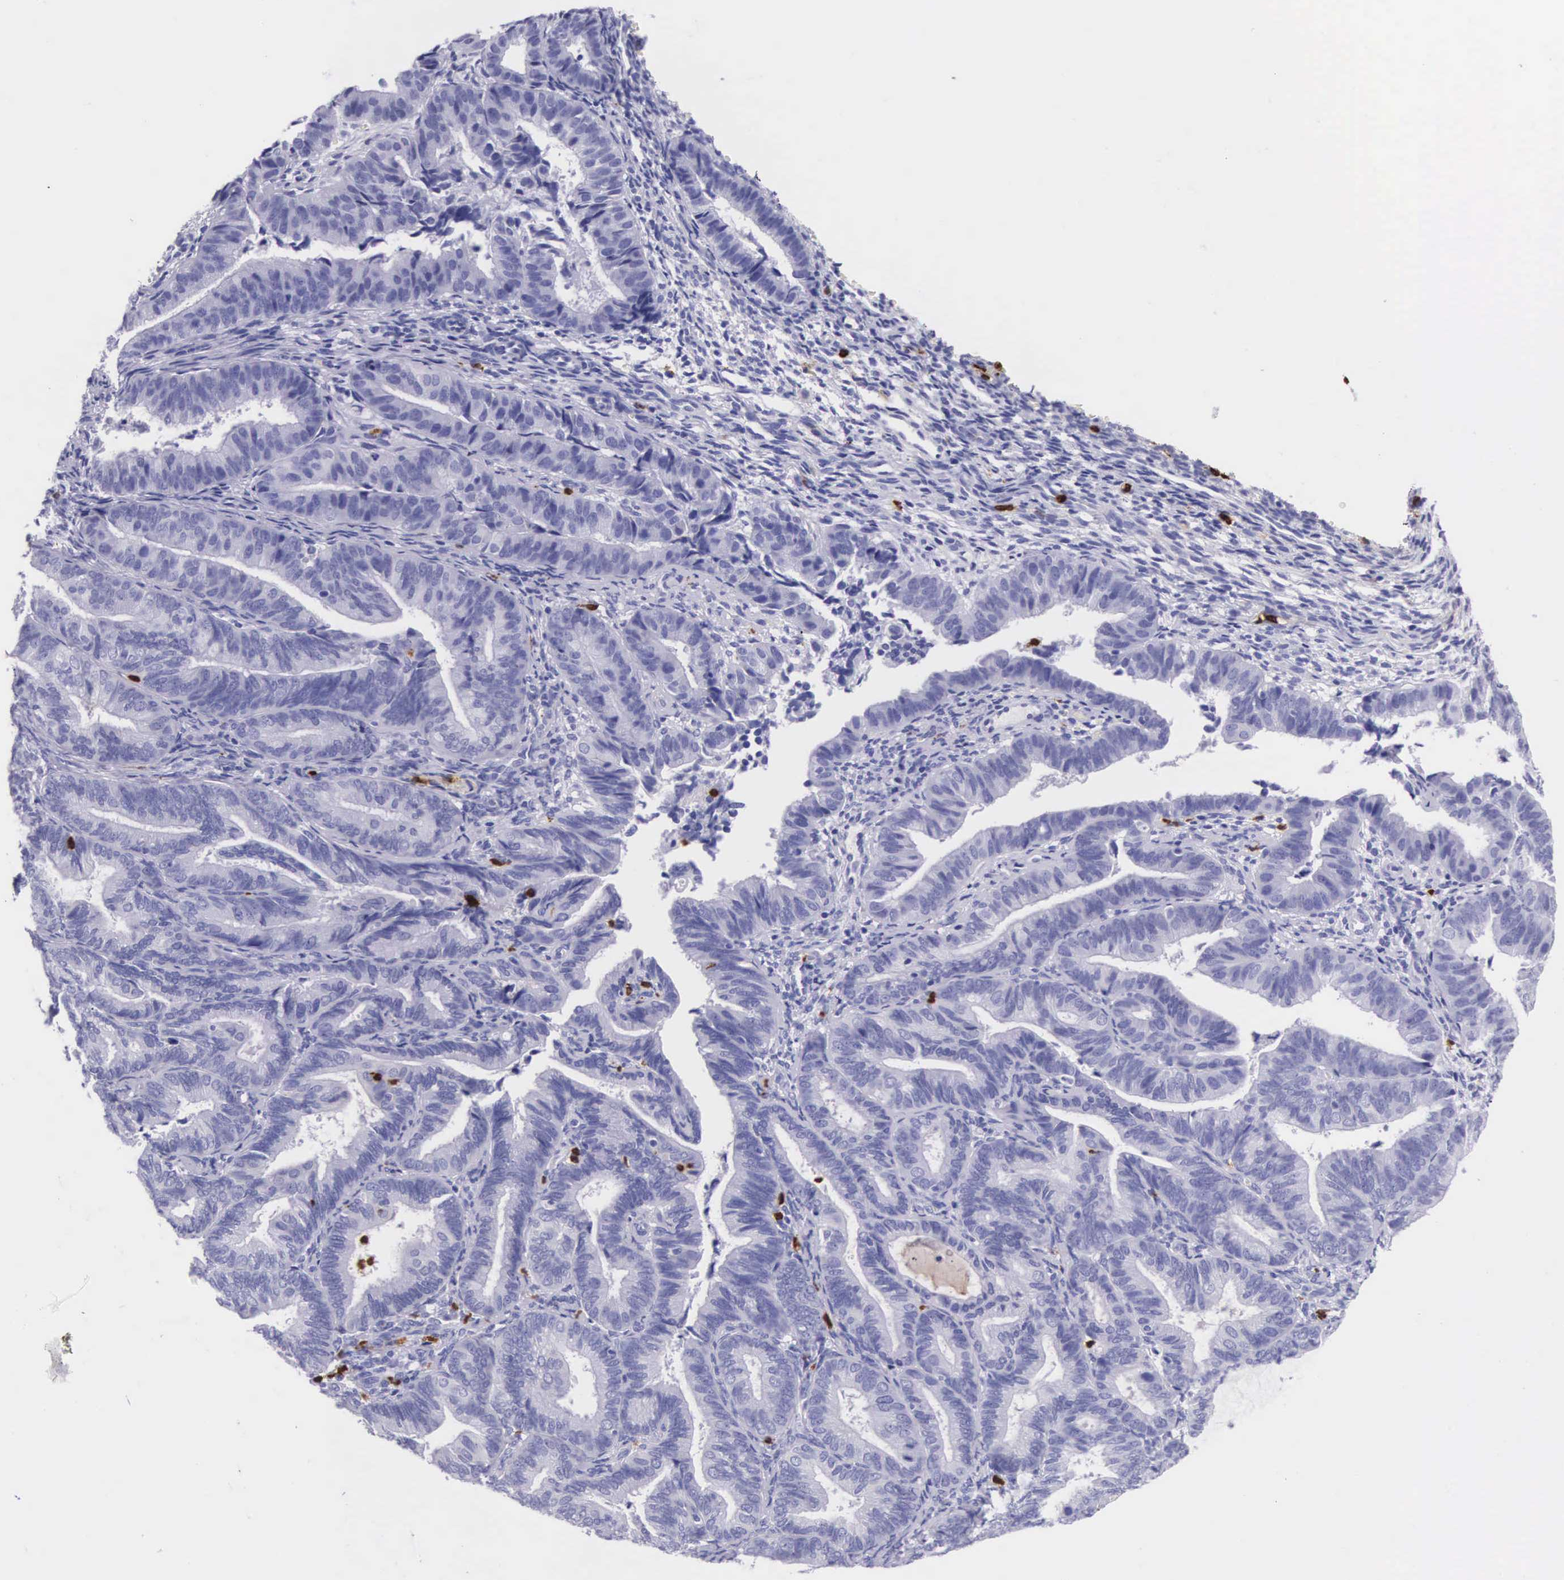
{"staining": {"intensity": "negative", "quantity": "none", "location": "none"}, "tissue": "endometrial cancer", "cell_type": "Tumor cells", "image_type": "cancer", "snomed": [{"axis": "morphology", "description": "Adenocarcinoma, NOS"}, {"axis": "topography", "description": "Endometrium"}], "caption": "Human adenocarcinoma (endometrial) stained for a protein using immunohistochemistry reveals no expression in tumor cells.", "gene": "FCN1", "patient": {"sex": "female", "age": 63}}